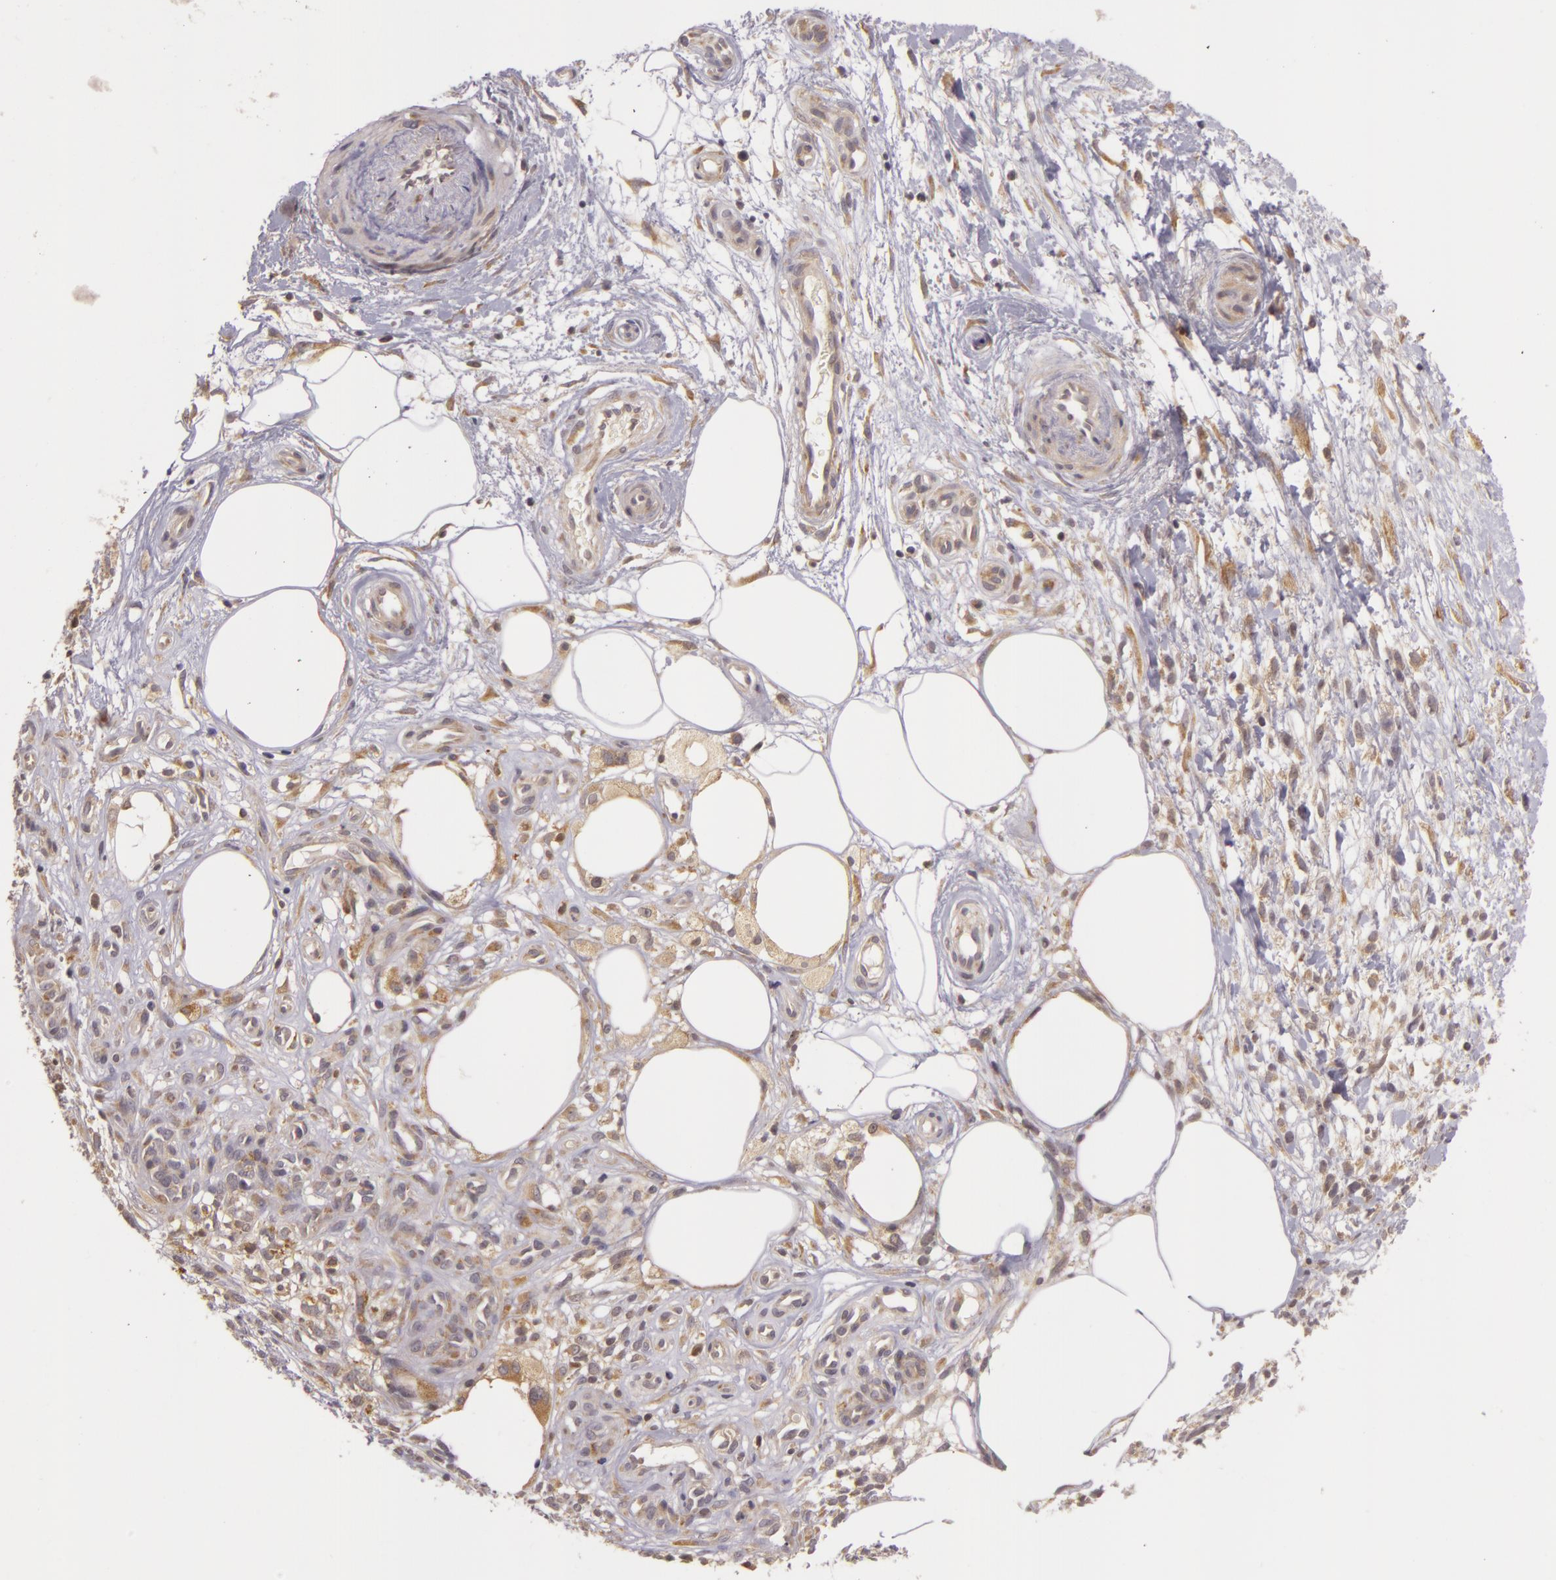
{"staining": {"intensity": "weak", "quantity": ">75%", "location": "cytoplasmic/membranous"}, "tissue": "melanoma", "cell_type": "Tumor cells", "image_type": "cancer", "snomed": [{"axis": "morphology", "description": "Malignant melanoma, NOS"}, {"axis": "topography", "description": "Skin"}], "caption": "A micrograph of human malignant melanoma stained for a protein demonstrates weak cytoplasmic/membranous brown staining in tumor cells. (IHC, brightfield microscopy, high magnification).", "gene": "PPP1R3F", "patient": {"sex": "female", "age": 85}}